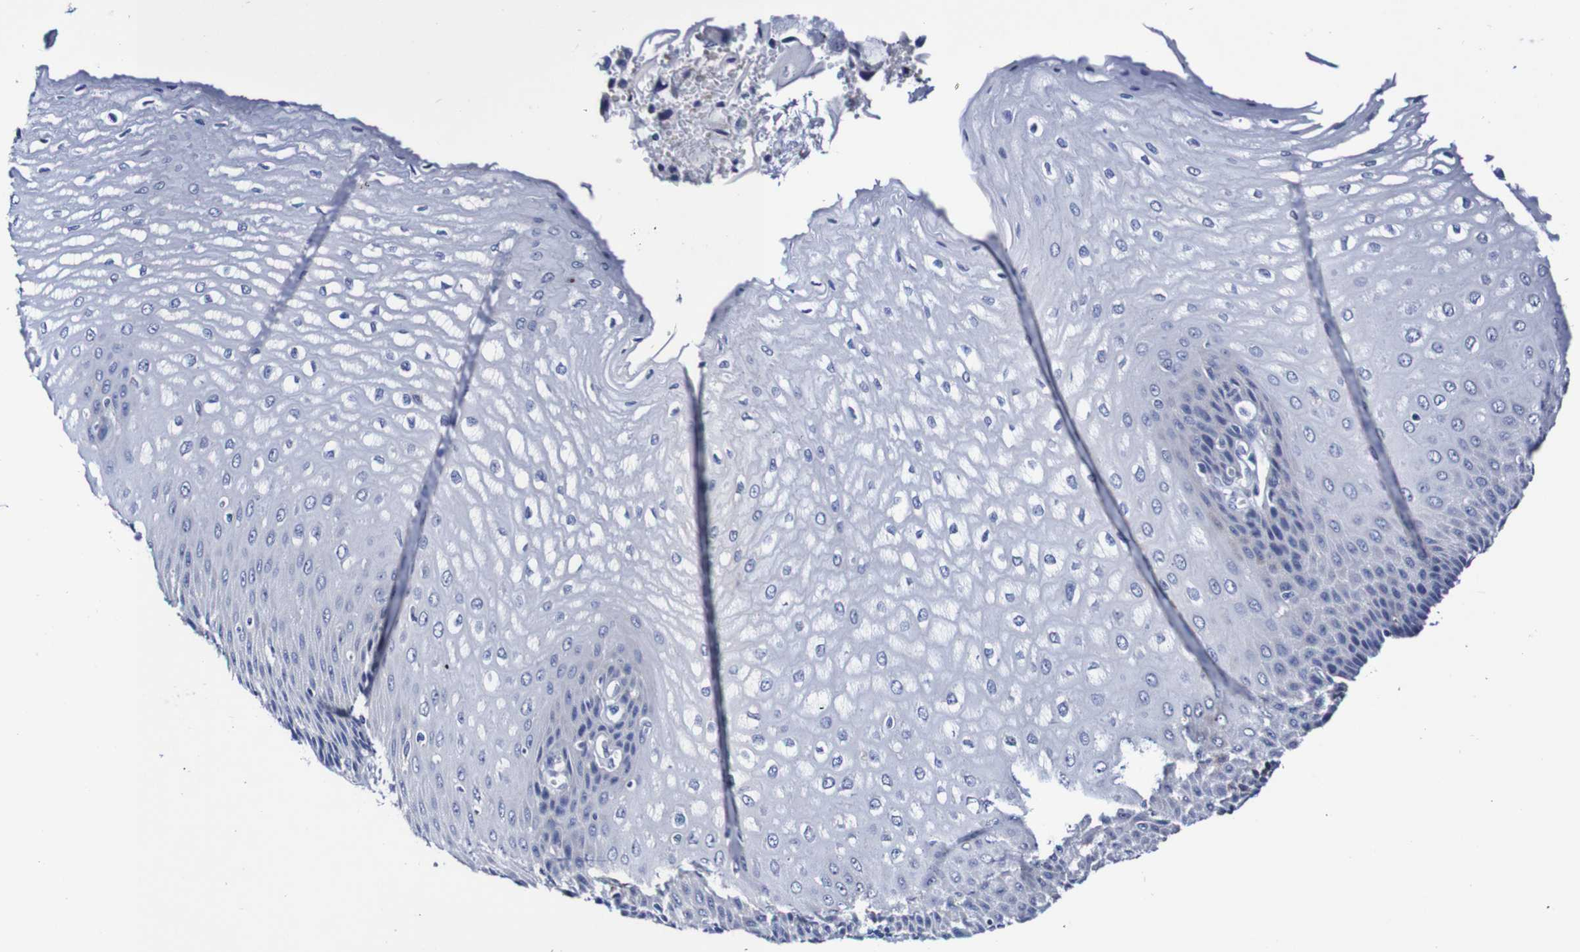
{"staining": {"intensity": "negative", "quantity": "none", "location": "none"}, "tissue": "esophagus", "cell_type": "Squamous epithelial cells", "image_type": "normal", "snomed": [{"axis": "morphology", "description": "Normal tissue, NOS"}, {"axis": "topography", "description": "Esophagus"}], "caption": "Human esophagus stained for a protein using immunohistochemistry shows no positivity in squamous epithelial cells.", "gene": "SEZ6", "patient": {"sex": "male", "age": 54}}